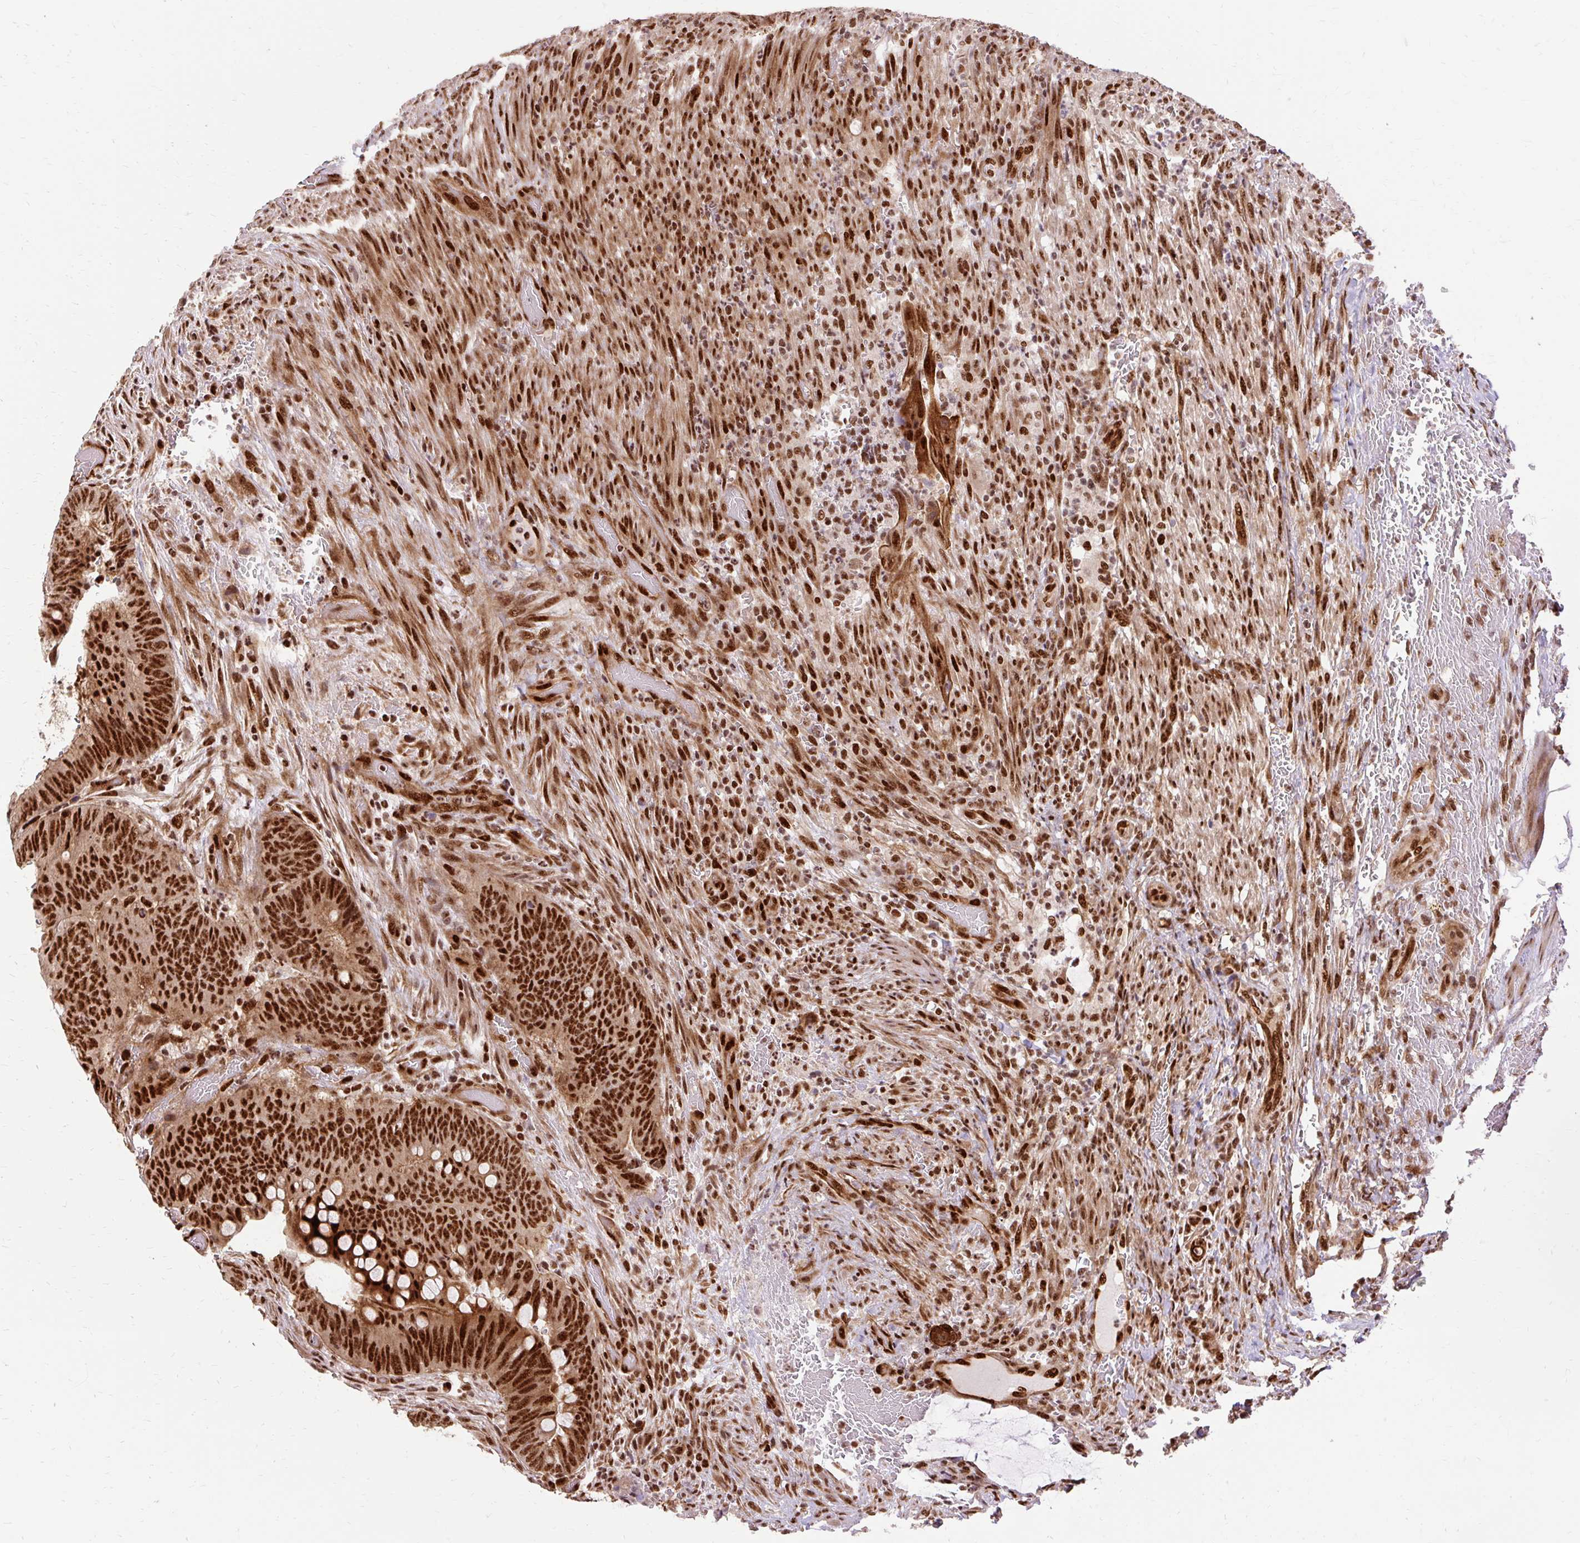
{"staining": {"intensity": "strong", "quantity": ">75%", "location": "nuclear"}, "tissue": "colorectal cancer", "cell_type": "Tumor cells", "image_type": "cancer", "snomed": [{"axis": "morphology", "description": "Normal tissue, NOS"}, {"axis": "morphology", "description": "Adenocarcinoma, NOS"}, {"axis": "topography", "description": "Rectum"}, {"axis": "topography", "description": "Peripheral nerve tissue"}], "caption": "The image demonstrates staining of colorectal cancer, revealing strong nuclear protein positivity (brown color) within tumor cells.", "gene": "MECOM", "patient": {"sex": "male", "age": 92}}